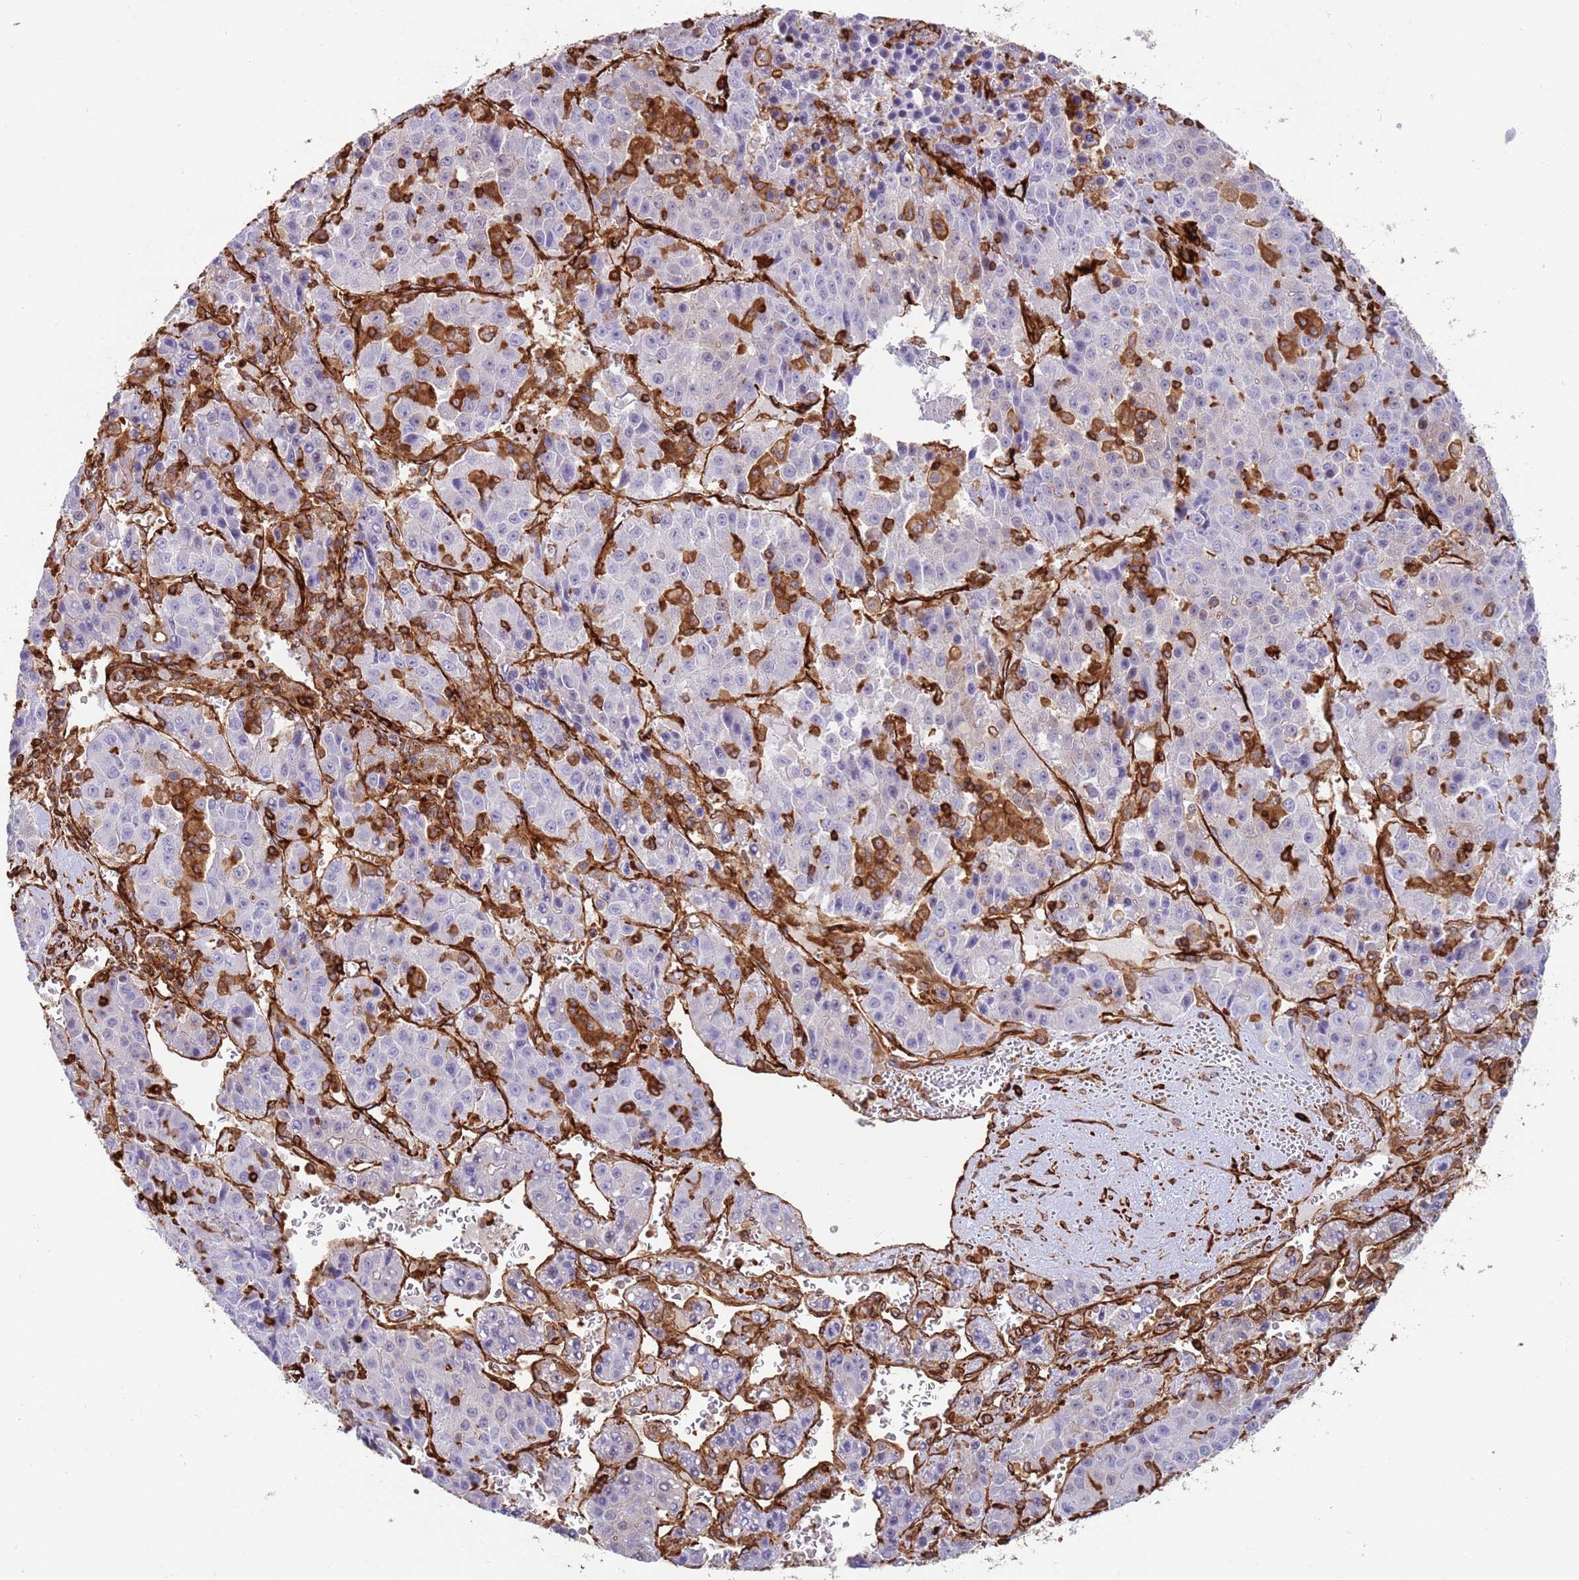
{"staining": {"intensity": "negative", "quantity": "none", "location": "none"}, "tissue": "liver cancer", "cell_type": "Tumor cells", "image_type": "cancer", "snomed": [{"axis": "morphology", "description": "Carcinoma, Hepatocellular, NOS"}, {"axis": "topography", "description": "Liver"}], "caption": "Liver cancer (hepatocellular carcinoma) stained for a protein using immunohistochemistry displays no expression tumor cells.", "gene": "KBTBD7", "patient": {"sex": "female", "age": 53}}